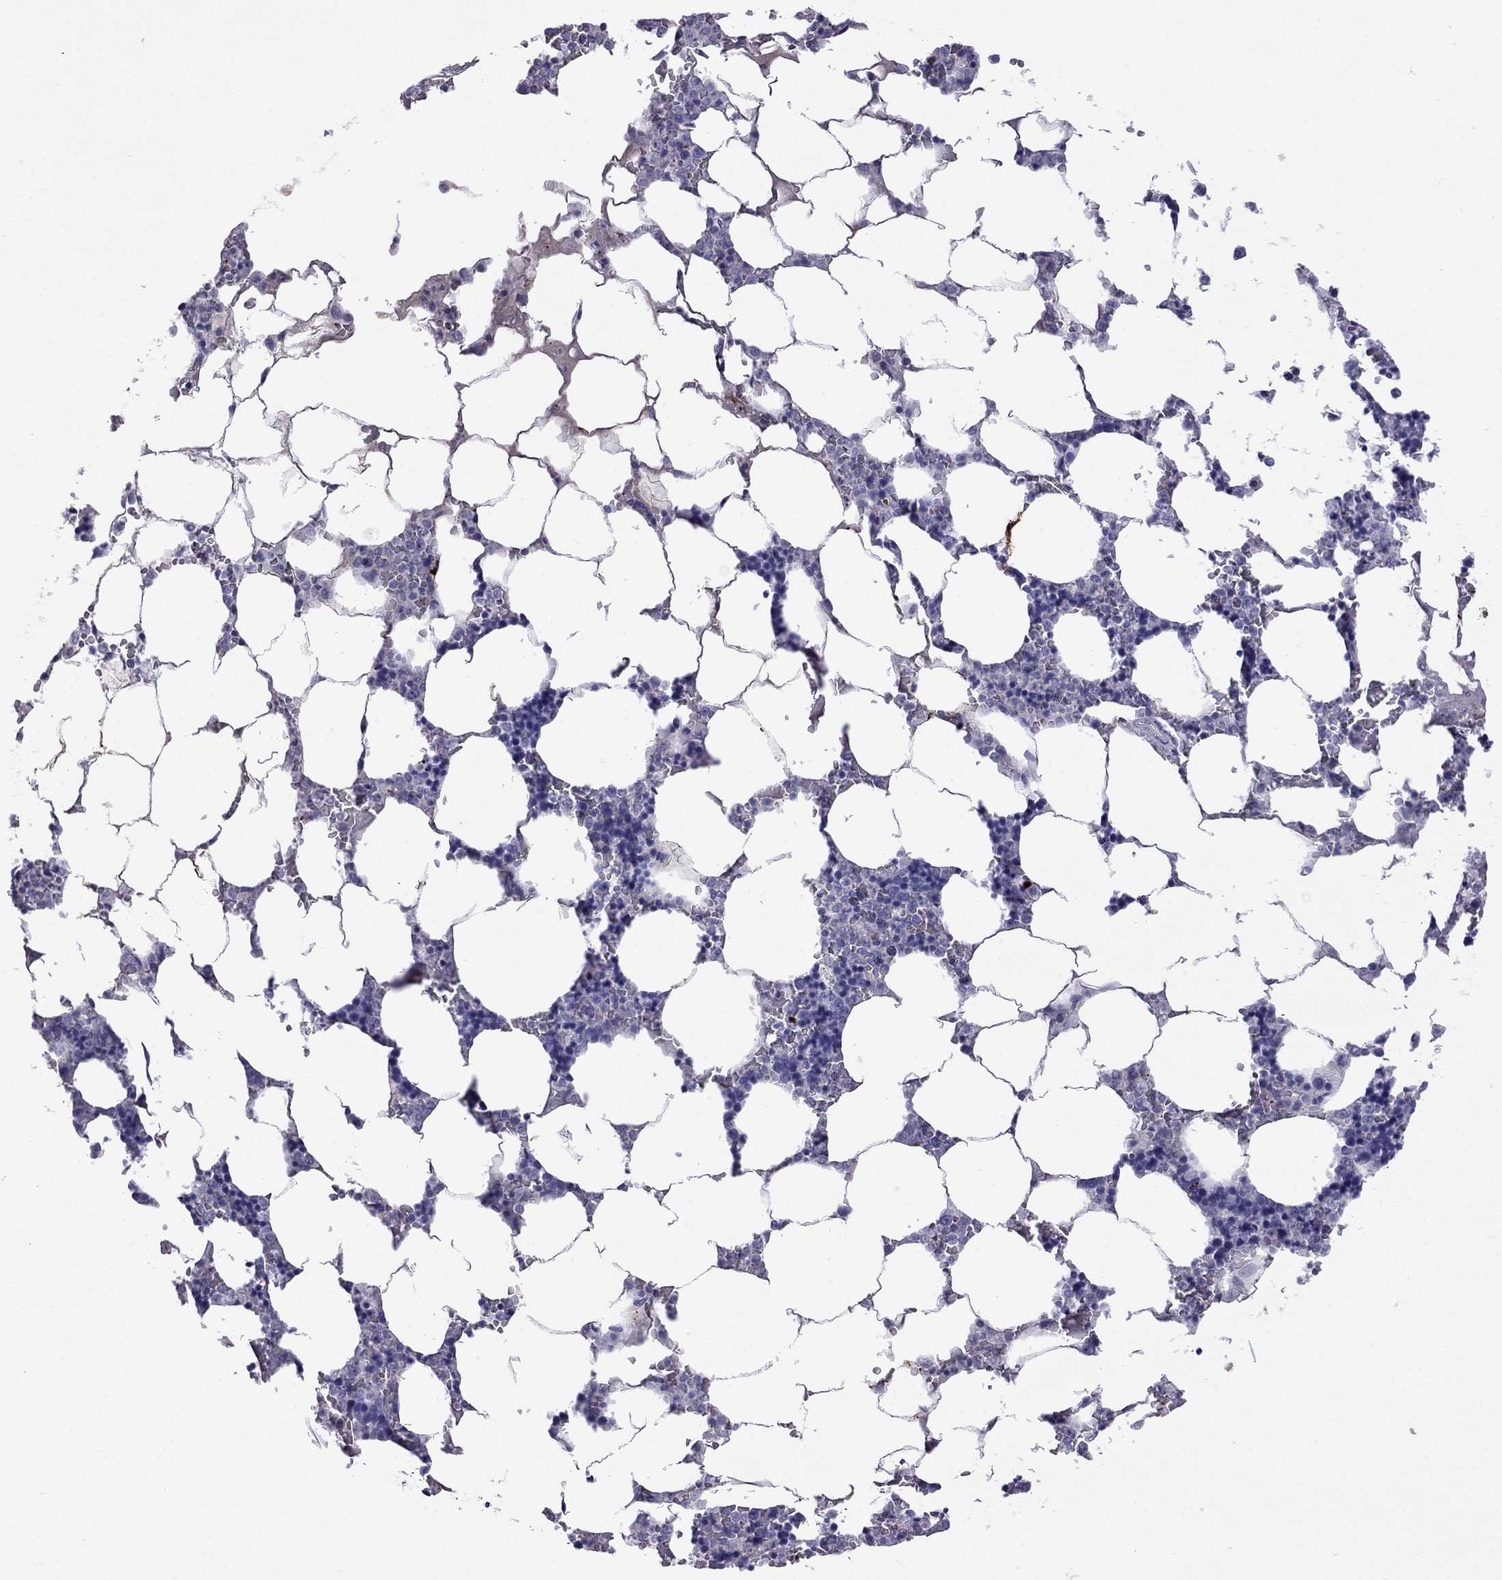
{"staining": {"intensity": "negative", "quantity": "none", "location": "none"}, "tissue": "bone marrow", "cell_type": "Hematopoietic cells", "image_type": "normal", "snomed": [{"axis": "morphology", "description": "Normal tissue, NOS"}, {"axis": "topography", "description": "Bone marrow"}], "caption": "Micrograph shows no protein positivity in hematopoietic cells of unremarkable bone marrow.", "gene": "FEZ1", "patient": {"sex": "male", "age": 63}}